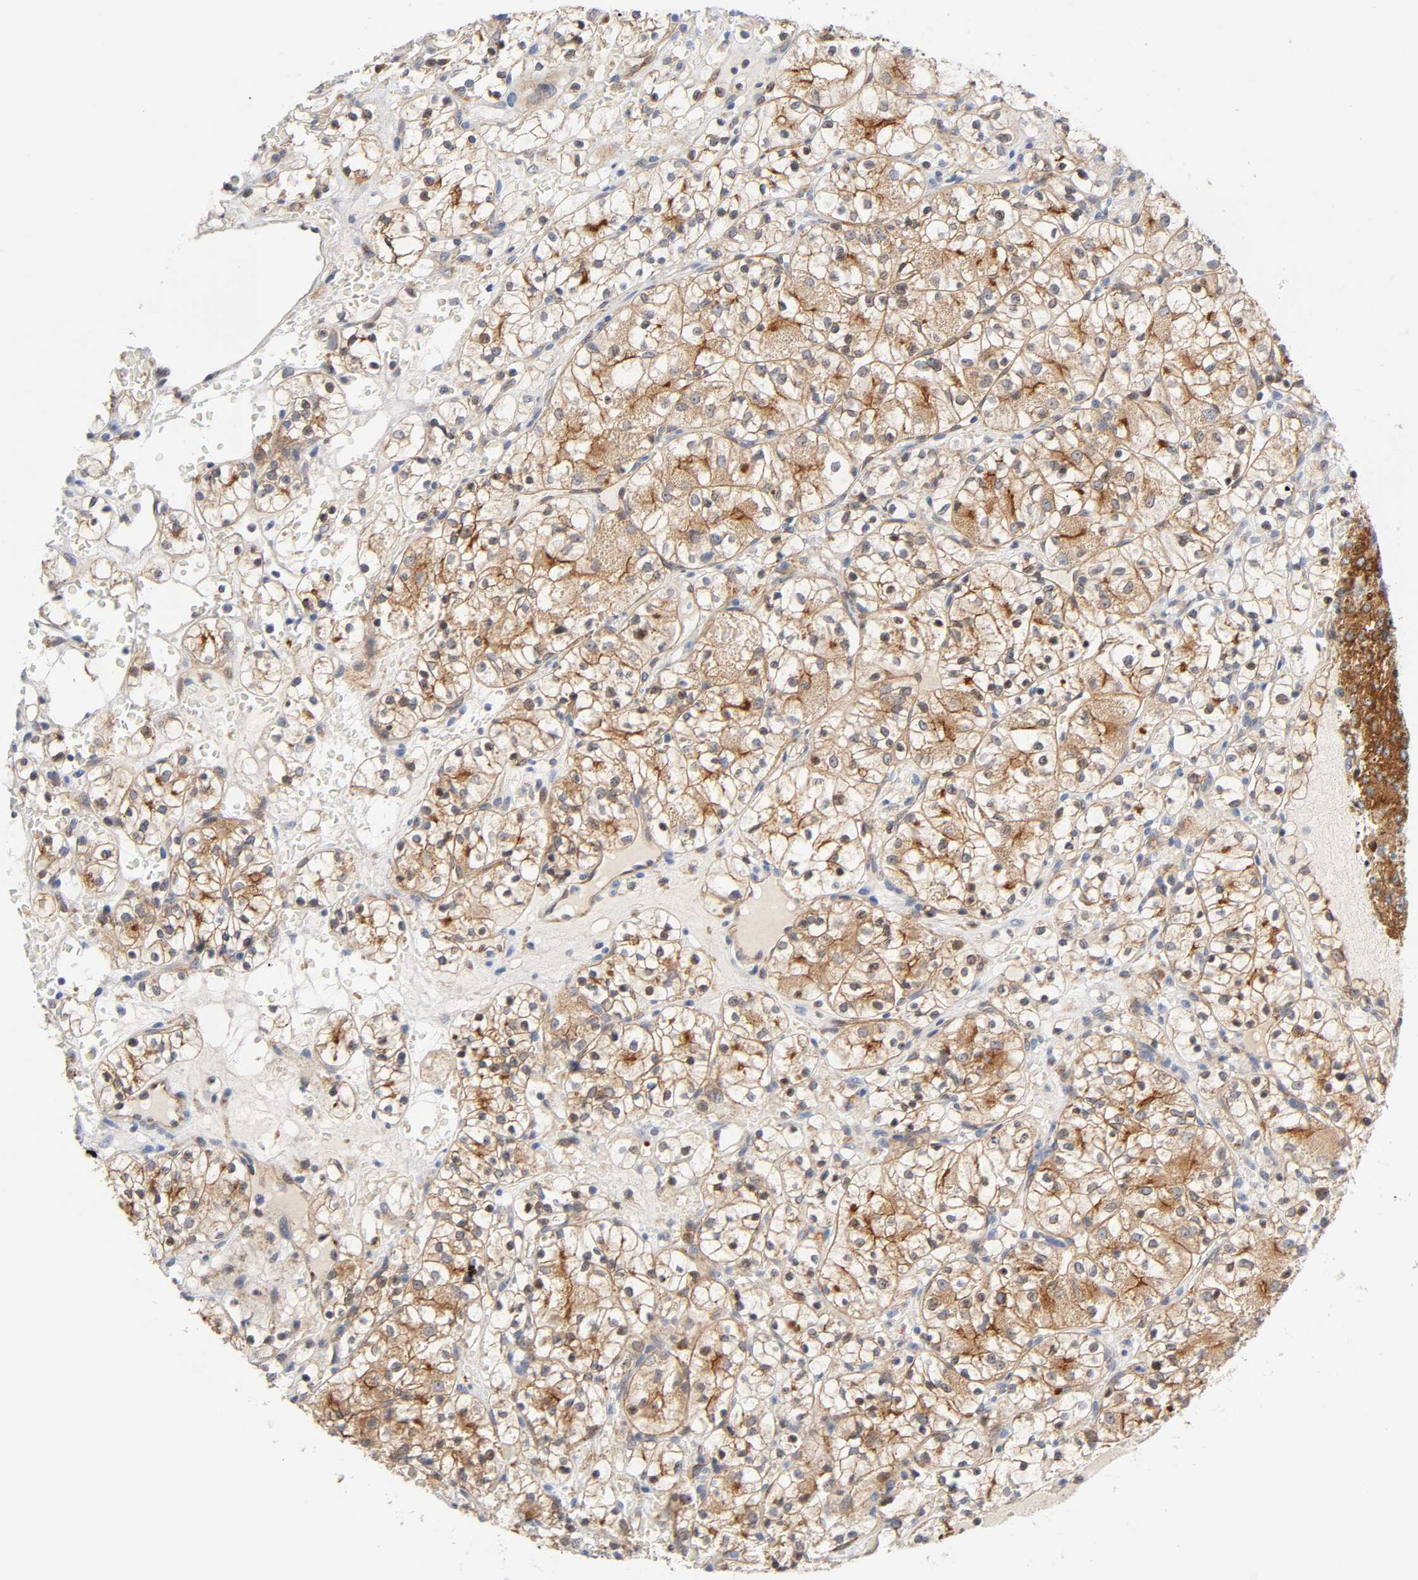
{"staining": {"intensity": "moderate", "quantity": "25%-75%", "location": "cytoplasmic/membranous"}, "tissue": "renal cancer", "cell_type": "Tumor cells", "image_type": "cancer", "snomed": [{"axis": "morphology", "description": "Adenocarcinoma, NOS"}, {"axis": "topography", "description": "Kidney"}], "caption": "An IHC histopathology image of neoplastic tissue is shown. Protein staining in brown labels moderate cytoplasmic/membranous positivity in renal cancer (adenocarcinoma) within tumor cells.", "gene": "CD2AP", "patient": {"sex": "female", "age": 60}}